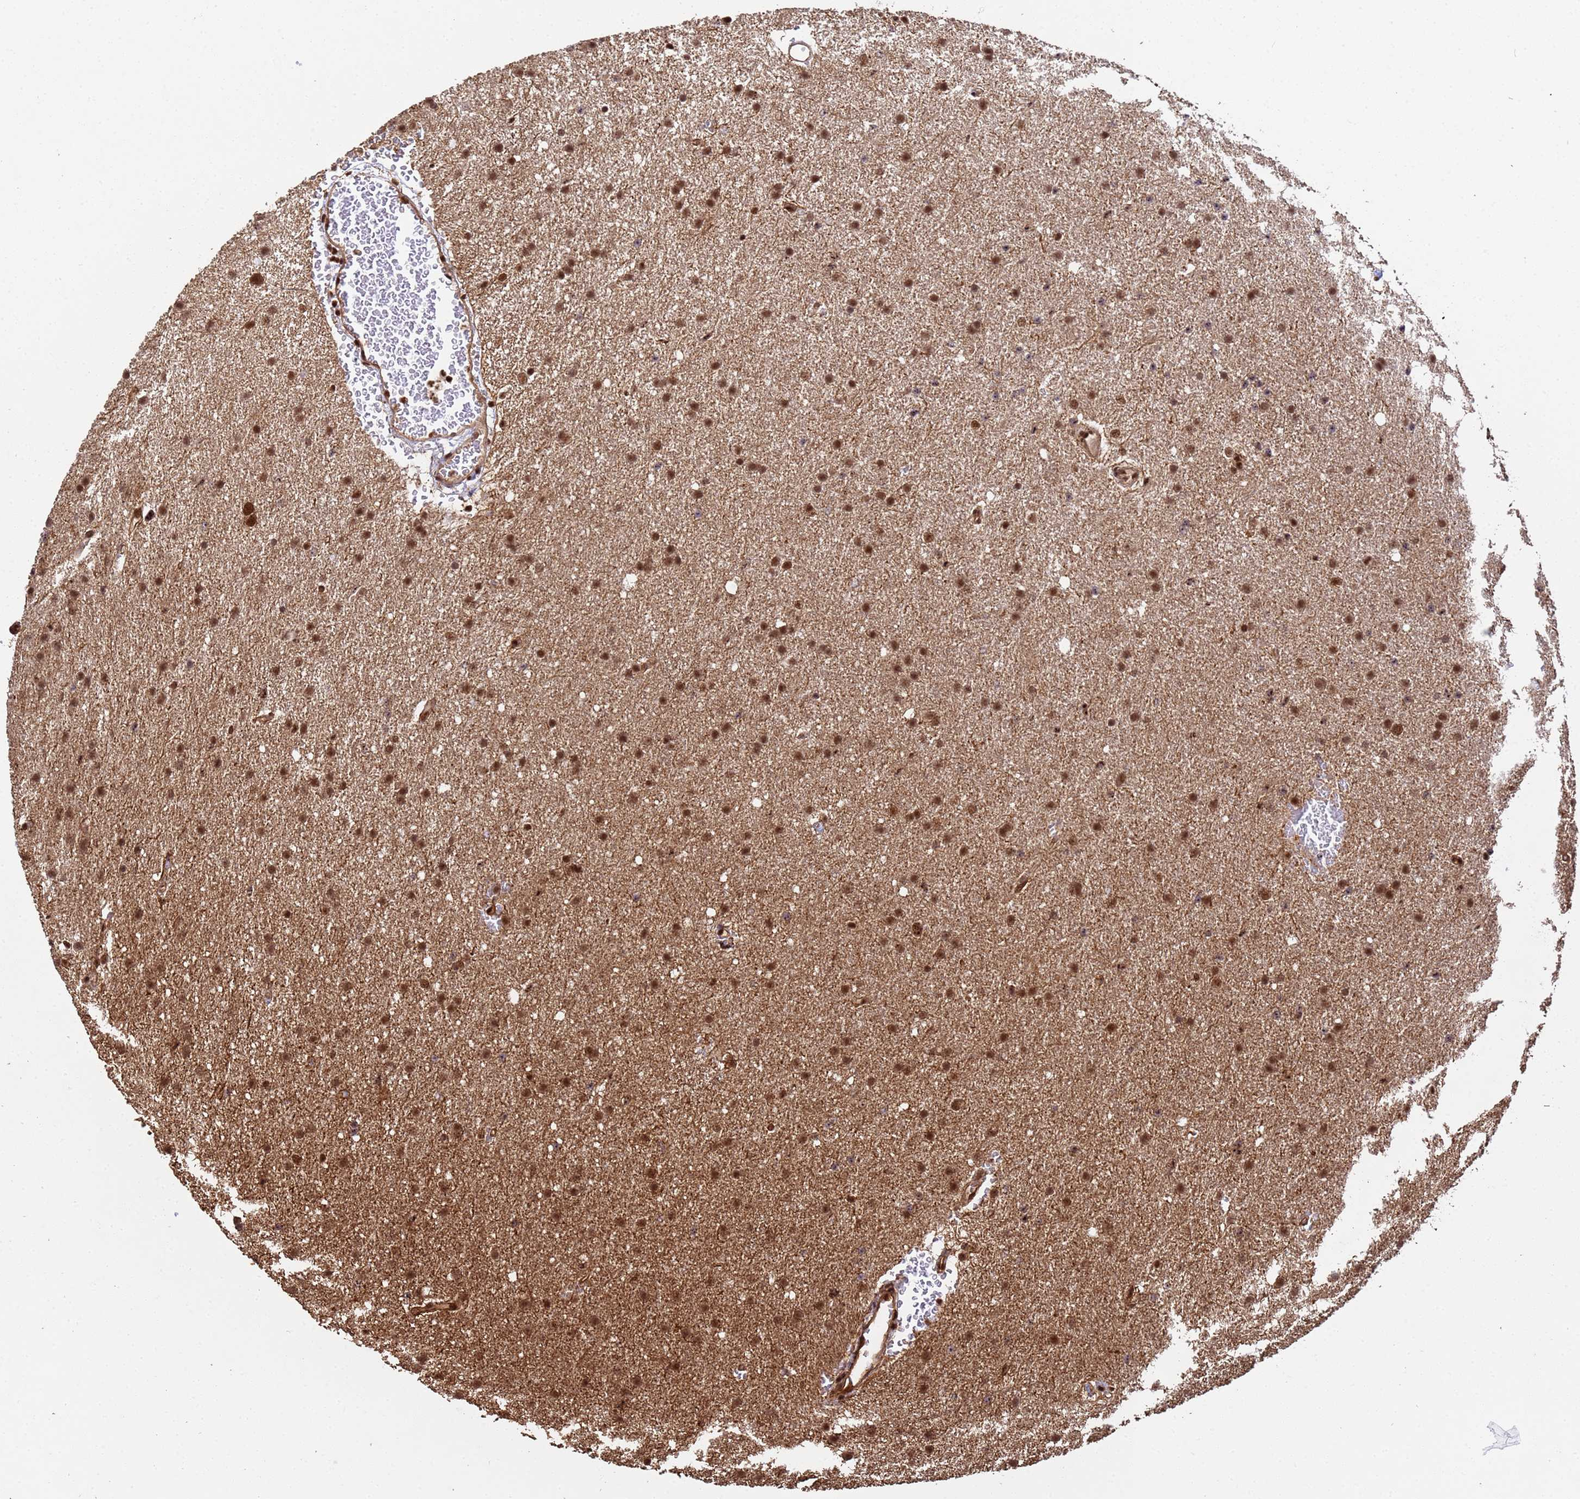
{"staining": {"intensity": "strong", "quantity": ">75%", "location": "cytoplasmic/membranous,nuclear"}, "tissue": "glioma", "cell_type": "Tumor cells", "image_type": "cancer", "snomed": [{"axis": "morphology", "description": "Glioma, malignant, High grade"}, {"axis": "topography", "description": "Cerebral cortex"}], "caption": "Malignant high-grade glioma stained with immunohistochemistry (IHC) demonstrates strong cytoplasmic/membranous and nuclear expression in approximately >75% of tumor cells.", "gene": "SYF2", "patient": {"sex": "female", "age": 36}}